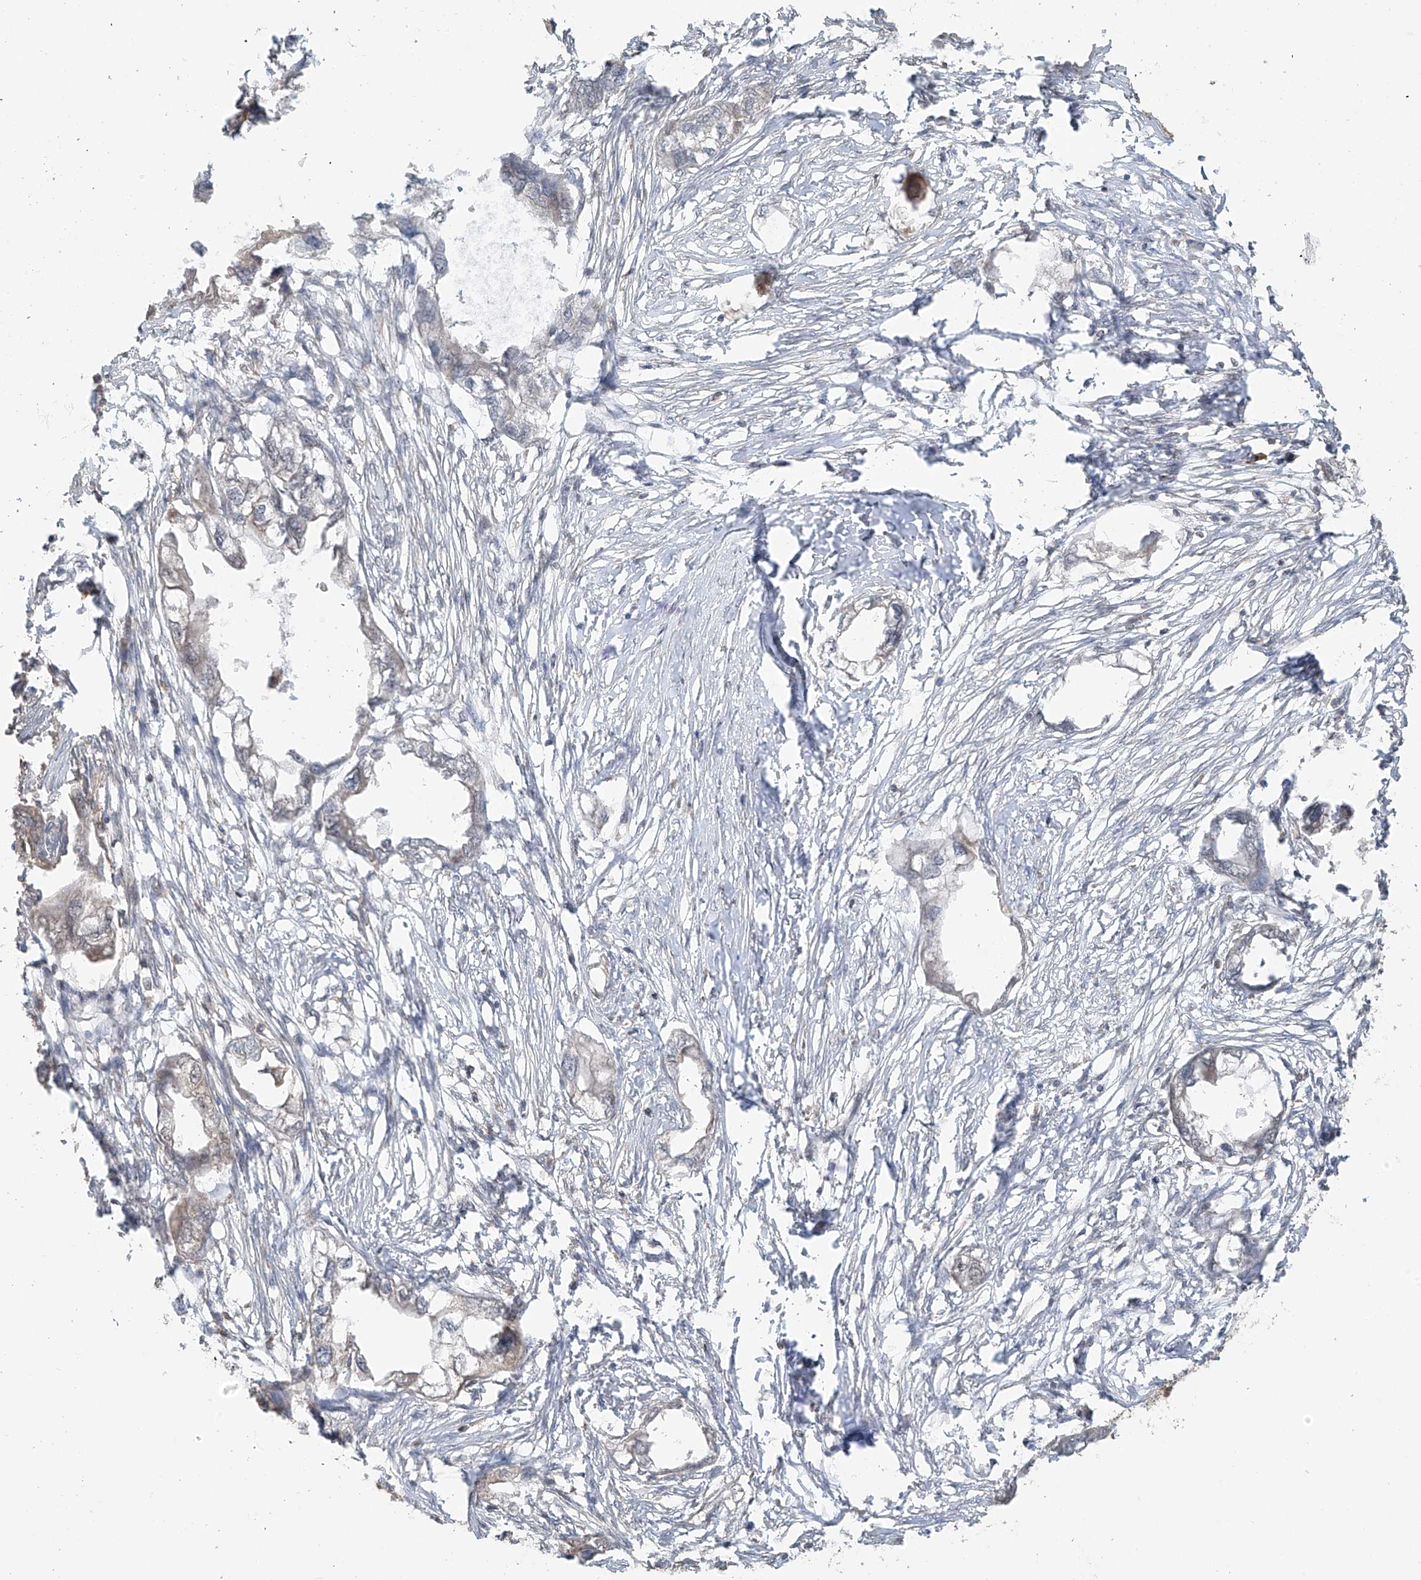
{"staining": {"intensity": "negative", "quantity": "none", "location": "none"}, "tissue": "endometrial cancer", "cell_type": "Tumor cells", "image_type": "cancer", "snomed": [{"axis": "morphology", "description": "Adenocarcinoma, NOS"}, {"axis": "morphology", "description": "Adenocarcinoma, metastatic, NOS"}, {"axis": "topography", "description": "Adipose tissue"}, {"axis": "topography", "description": "Endometrium"}], "caption": "Tumor cells show no significant positivity in endometrial metastatic adenocarcinoma.", "gene": "HDDC2", "patient": {"sex": "female", "age": 67}}